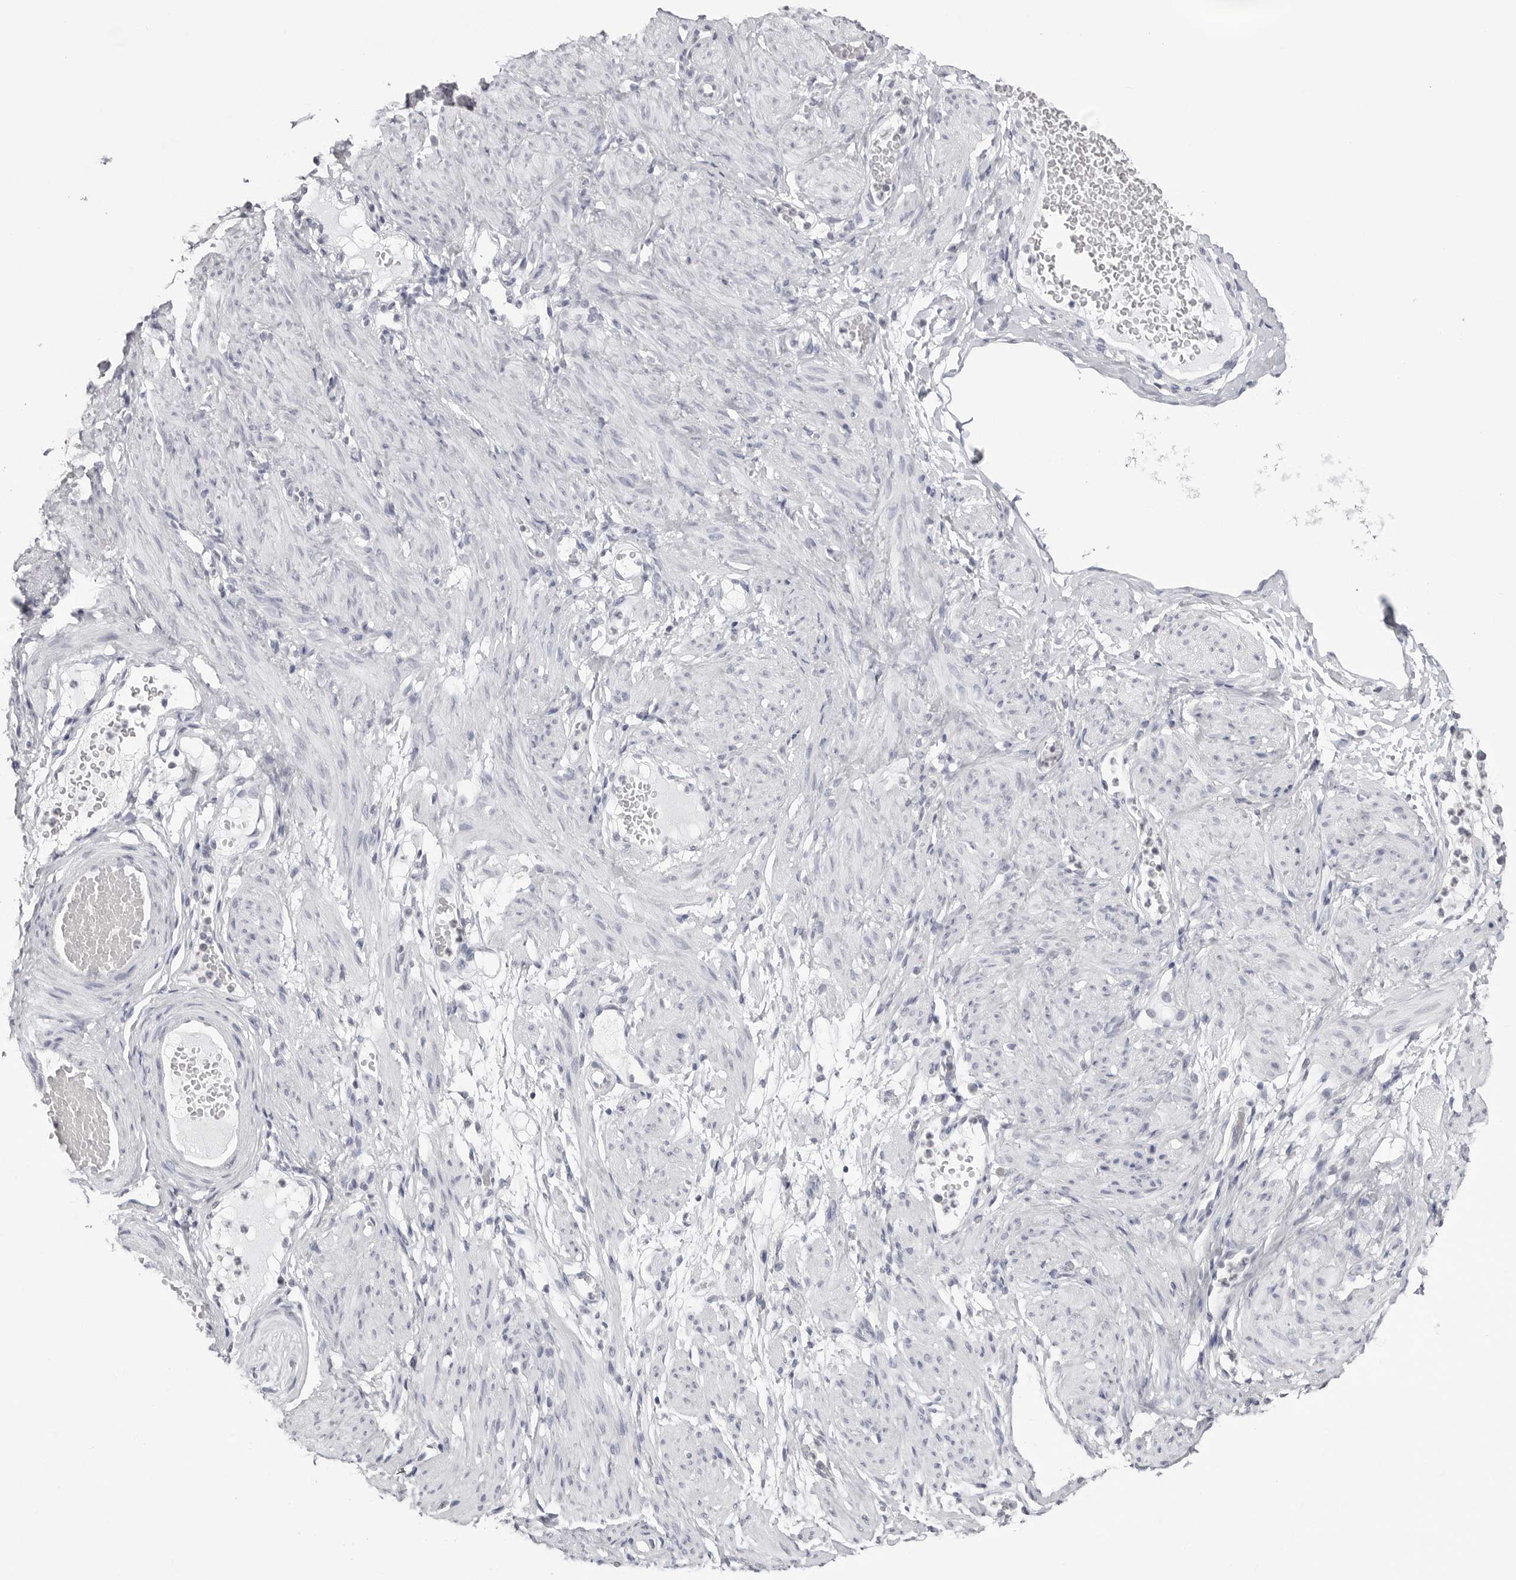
{"staining": {"intensity": "negative", "quantity": "none", "location": "none"}, "tissue": "adipose tissue", "cell_type": "Adipocytes", "image_type": "normal", "snomed": [{"axis": "morphology", "description": "Normal tissue, NOS"}, {"axis": "topography", "description": "Smooth muscle"}, {"axis": "topography", "description": "Peripheral nerve tissue"}], "caption": "The micrograph shows no staining of adipocytes in unremarkable adipose tissue. Brightfield microscopy of immunohistochemistry (IHC) stained with DAB (3,3'-diaminobenzidine) (brown) and hematoxylin (blue), captured at high magnification.", "gene": "YWHAG", "patient": {"sex": "female", "age": 39}}